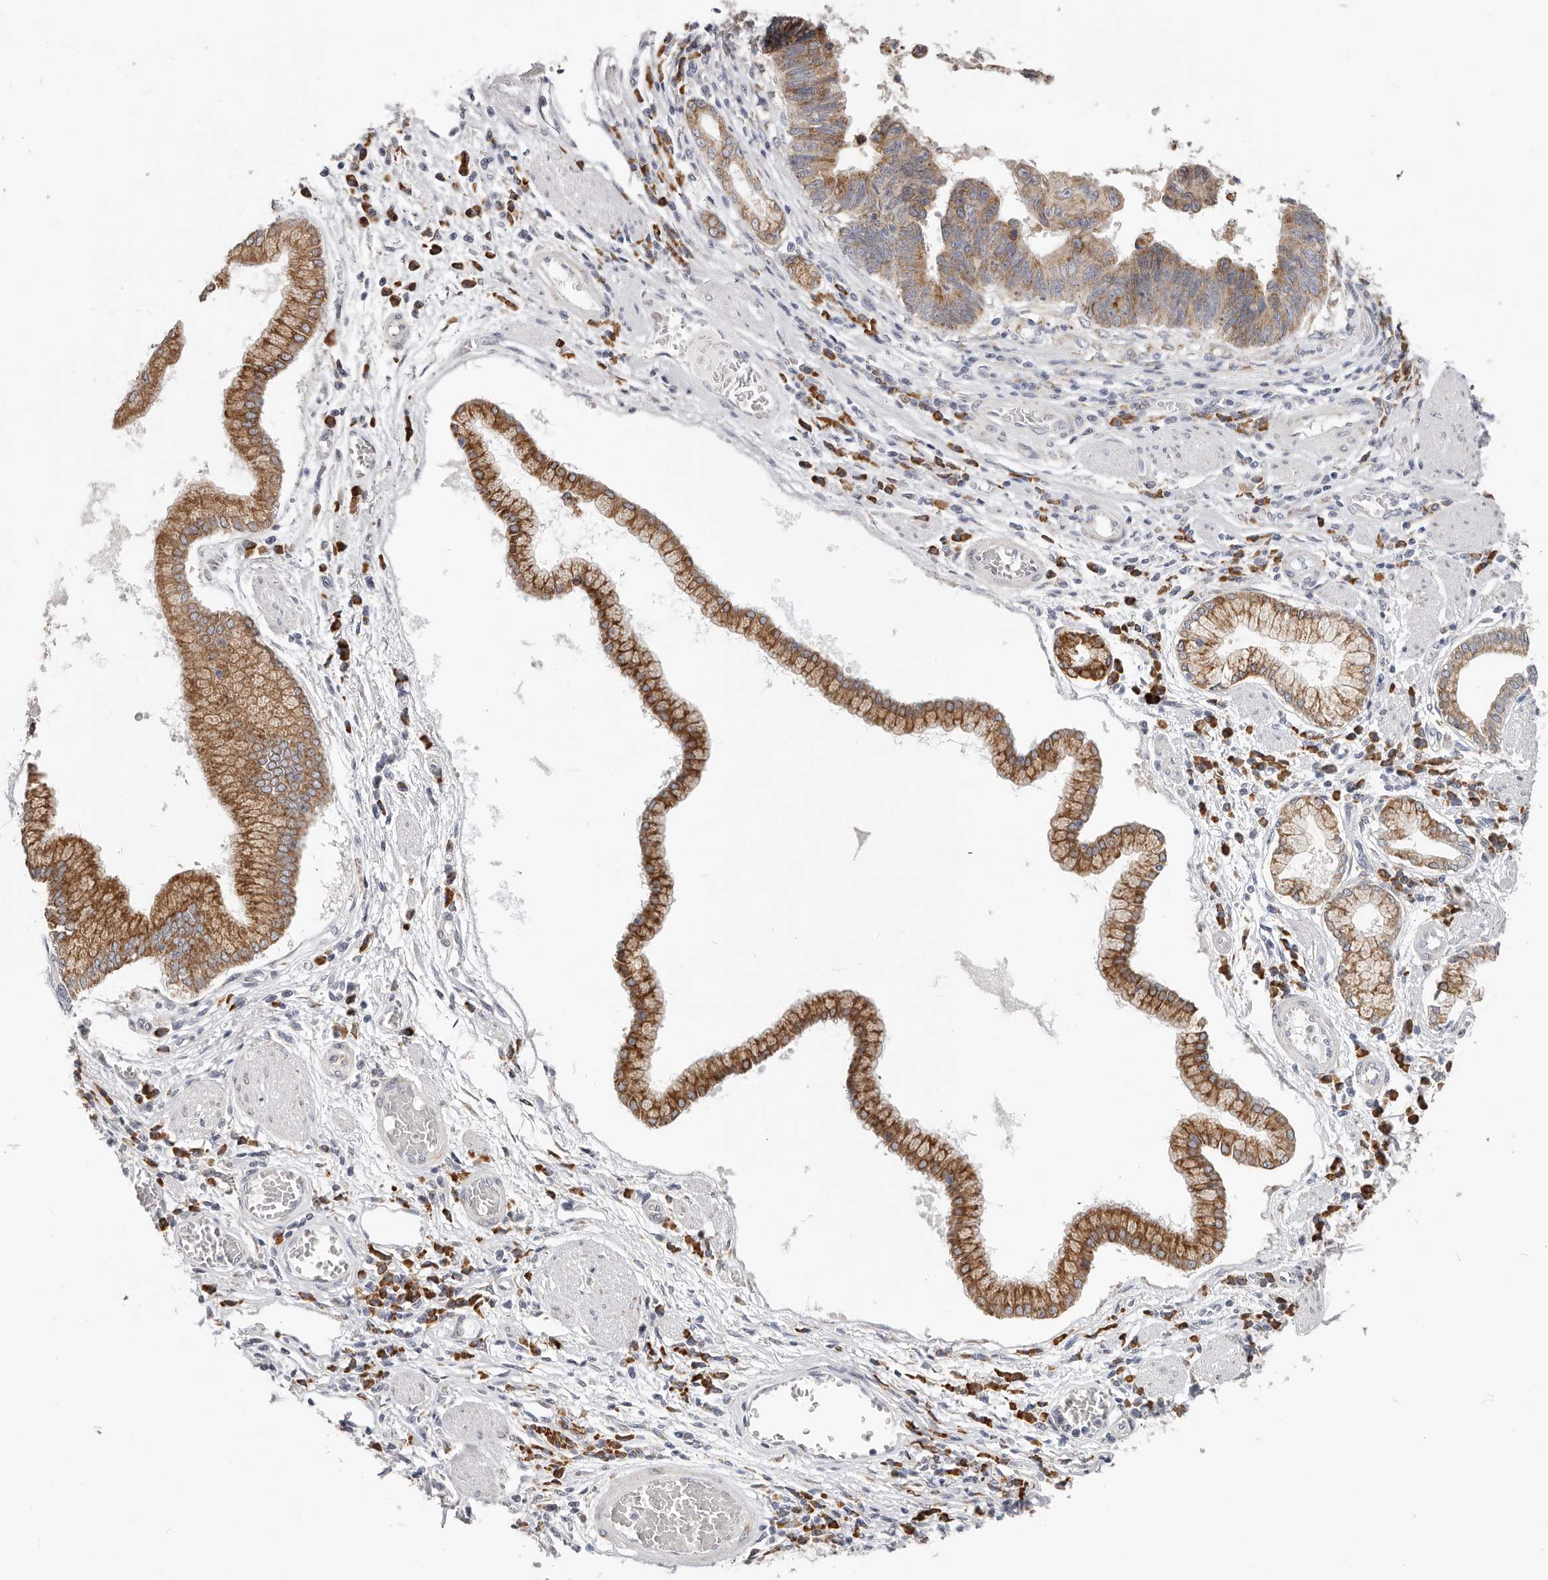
{"staining": {"intensity": "moderate", "quantity": ">75%", "location": "cytoplasmic/membranous"}, "tissue": "stomach cancer", "cell_type": "Tumor cells", "image_type": "cancer", "snomed": [{"axis": "morphology", "description": "Adenocarcinoma, NOS"}, {"axis": "topography", "description": "Stomach"}], "caption": "This is an image of immunohistochemistry staining of adenocarcinoma (stomach), which shows moderate staining in the cytoplasmic/membranous of tumor cells.", "gene": "IL32", "patient": {"sex": "male", "age": 59}}